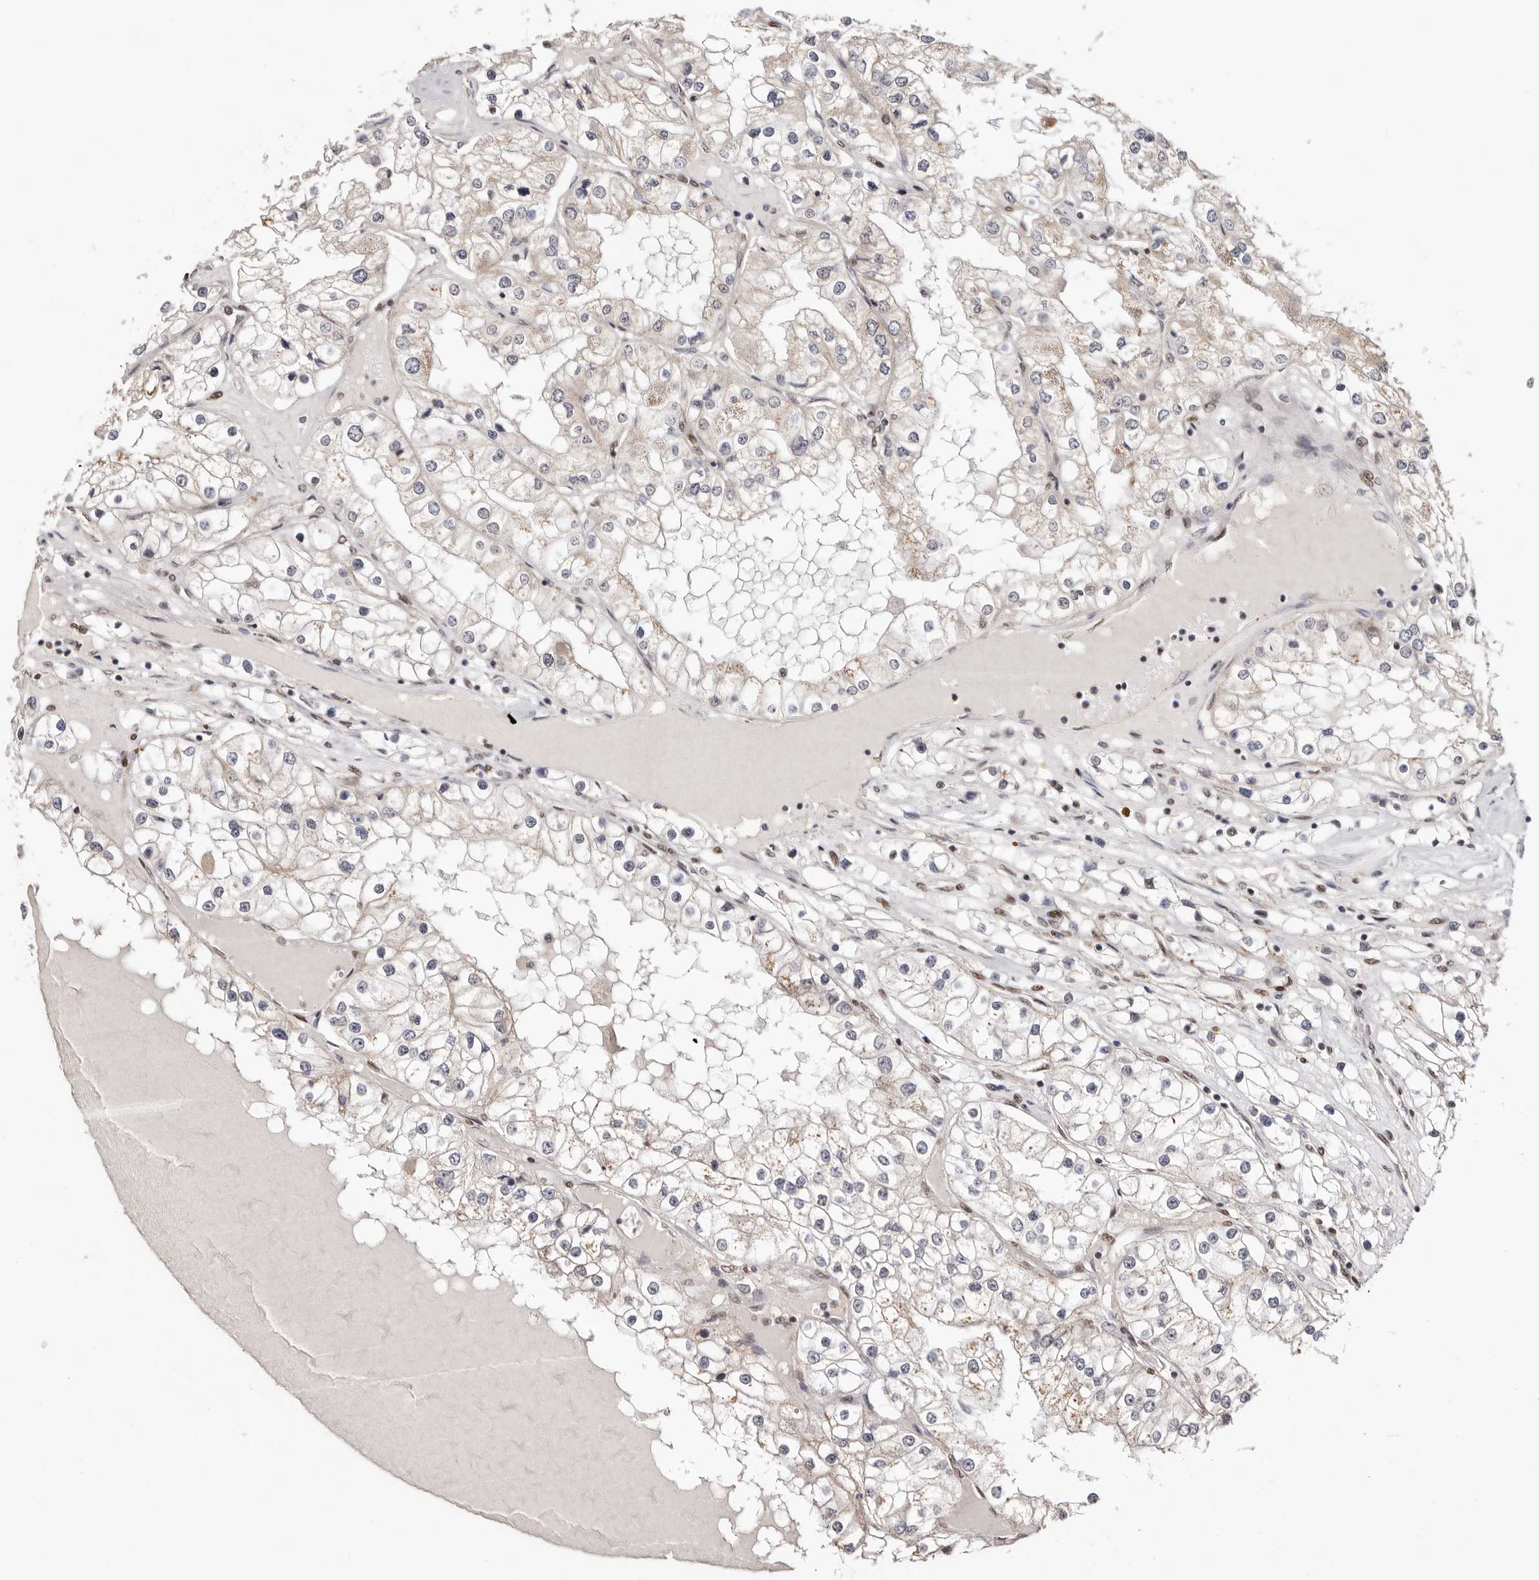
{"staining": {"intensity": "weak", "quantity": "<25%", "location": "cytoplasmic/membranous"}, "tissue": "renal cancer", "cell_type": "Tumor cells", "image_type": "cancer", "snomed": [{"axis": "morphology", "description": "Adenocarcinoma, NOS"}, {"axis": "topography", "description": "Kidney"}], "caption": "Immunohistochemistry (IHC) micrograph of neoplastic tissue: human renal adenocarcinoma stained with DAB shows no significant protein staining in tumor cells. The staining is performed using DAB brown chromogen with nuclei counter-stained in using hematoxylin.", "gene": "SMAD7", "patient": {"sex": "male", "age": 68}}